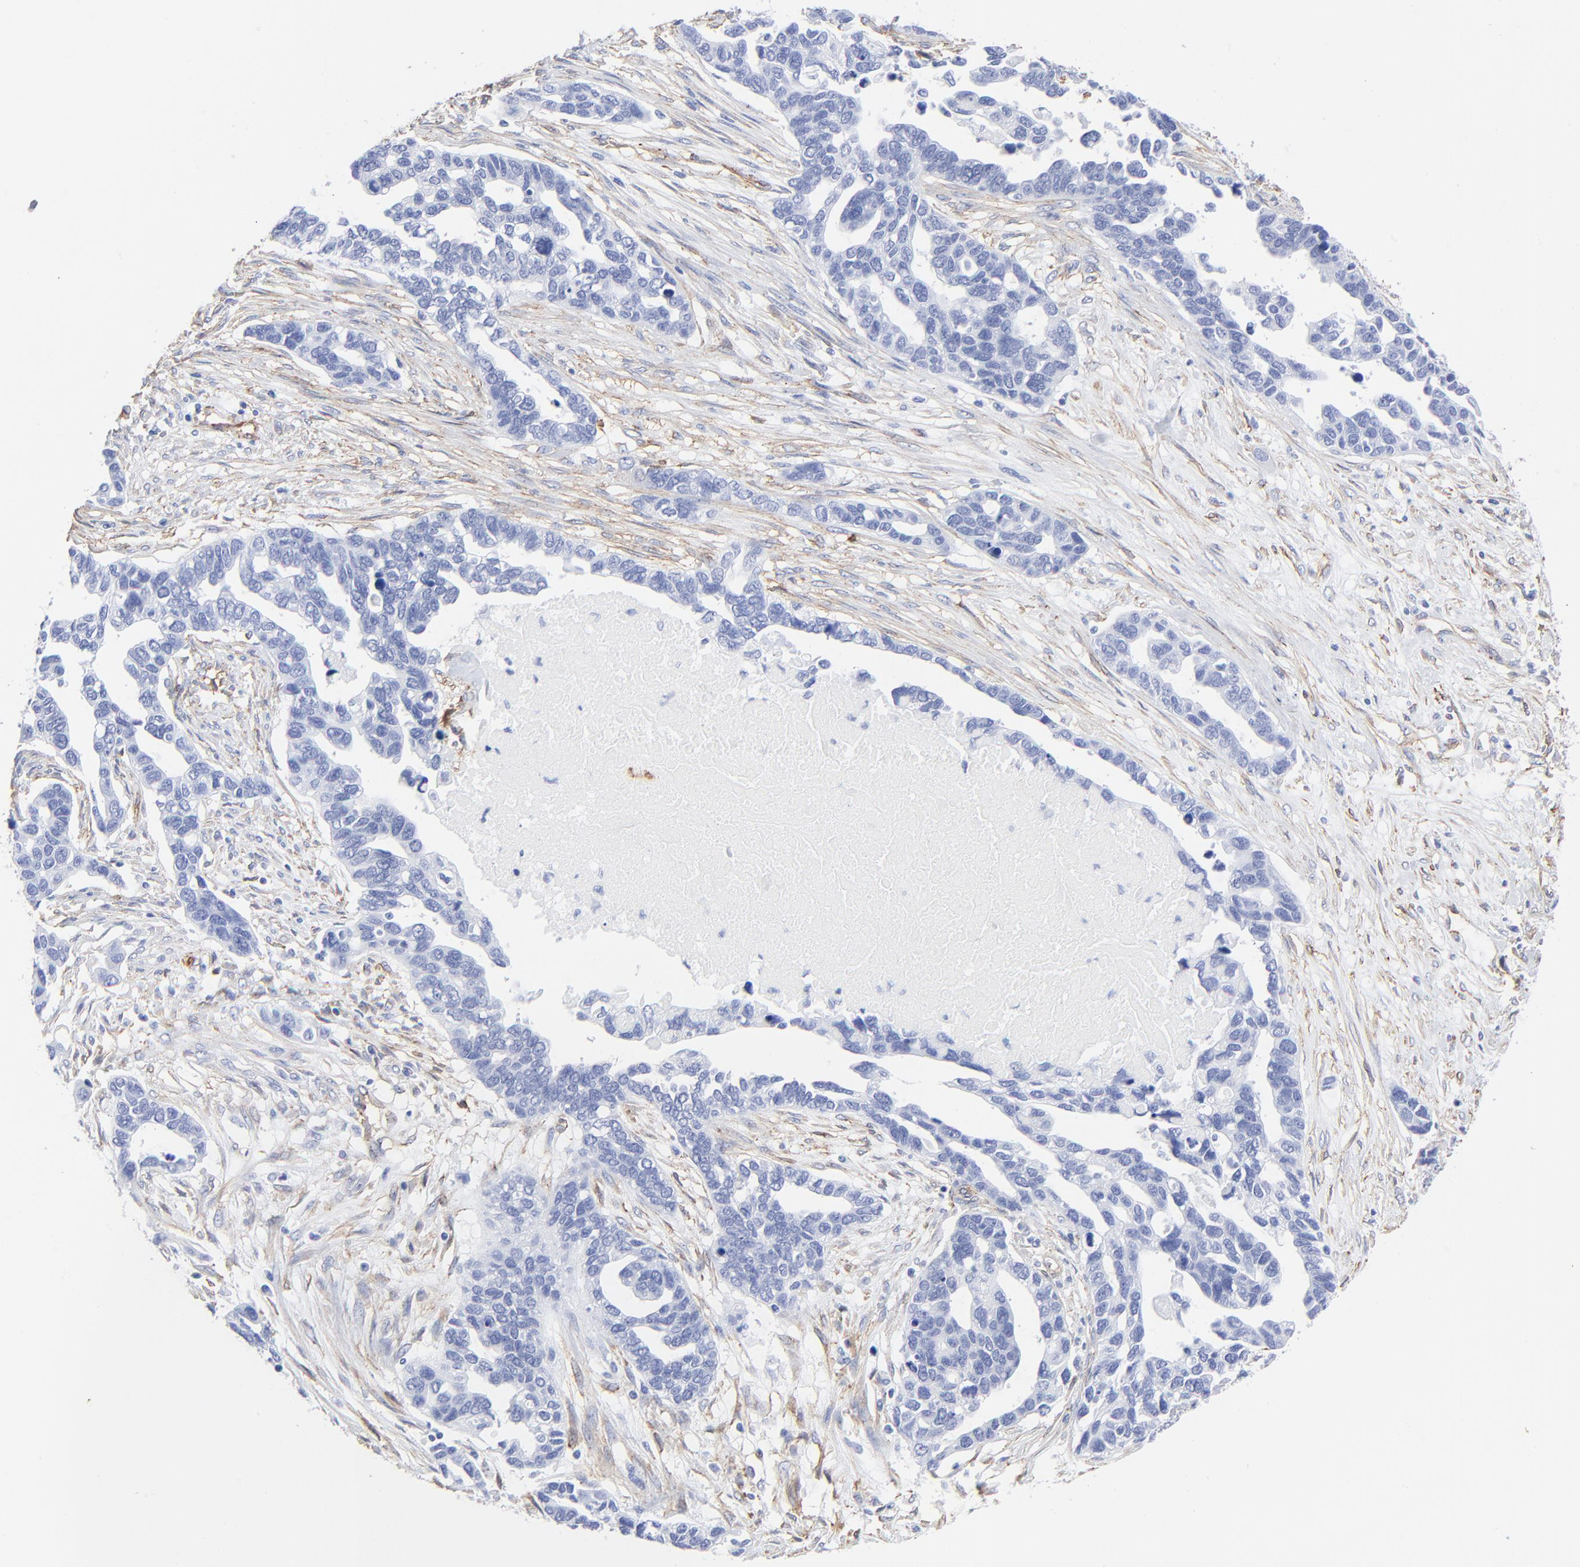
{"staining": {"intensity": "negative", "quantity": "none", "location": "none"}, "tissue": "ovarian cancer", "cell_type": "Tumor cells", "image_type": "cancer", "snomed": [{"axis": "morphology", "description": "Cystadenocarcinoma, serous, NOS"}, {"axis": "topography", "description": "Ovary"}], "caption": "Ovarian cancer (serous cystadenocarcinoma) was stained to show a protein in brown. There is no significant positivity in tumor cells. The staining was performed using DAB to visualize the protein expression in brown, while the nuclei were stained in blue with hematoxylin (Magnification: 20x).", "gene": "CAV1", "patient": {"sex": "female", "age": 54}}